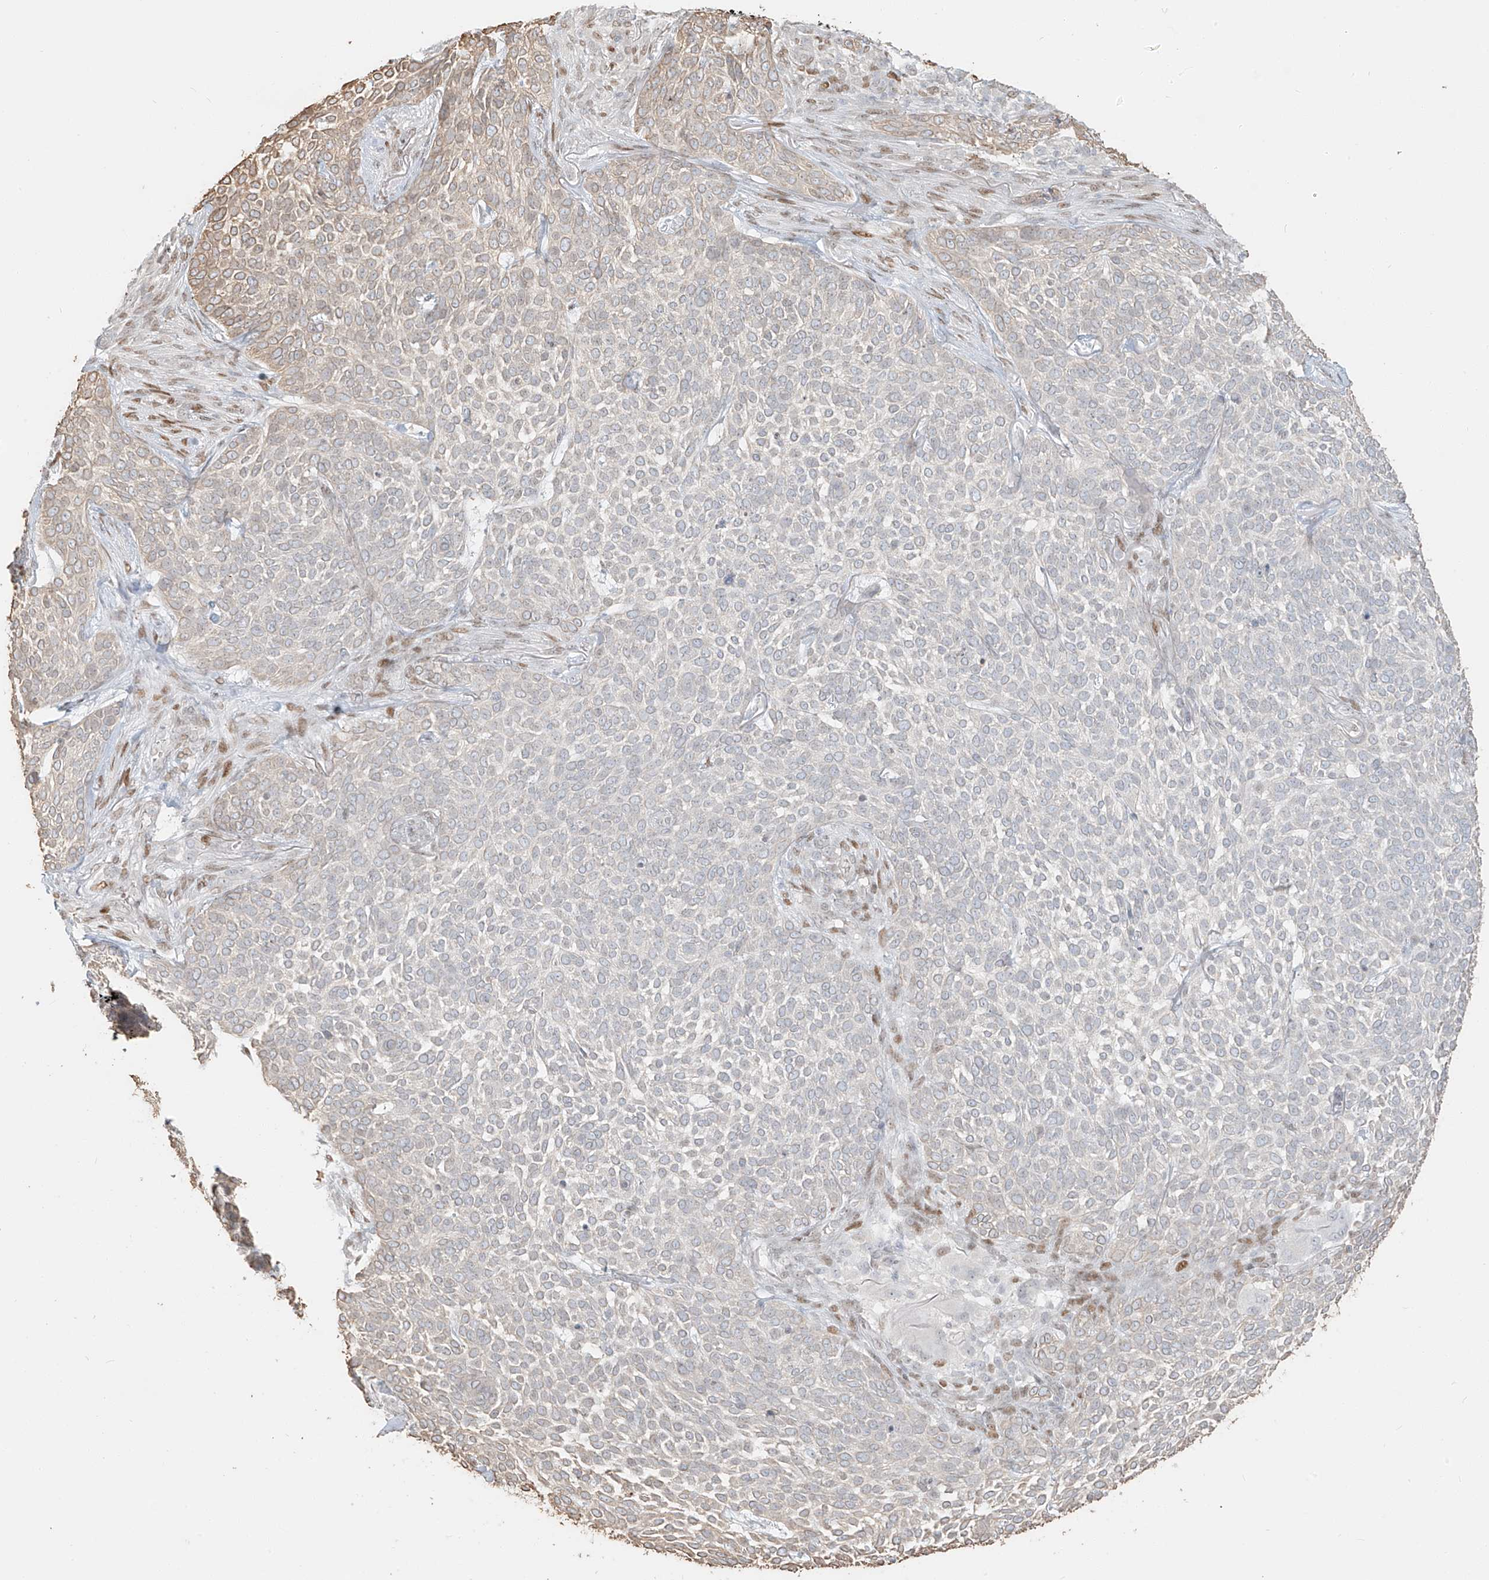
{"staining": {"intensity": "negative", "quantity": "none", "location": "none"}, "tissue": "skin cancer", "cell_type": "Tumor cells", "image_type": "cancer", "snomed": [{"axis": "morphology", "description": "Basal cell carcinoma"}, {"axis": "topography", "description": "Skin"}], "caption": "An immunohistochemistry (IHC) micrograph of skin basal cell carcinoma is shown. There is no staining in tumor cells of skin basal cell carcinoma. The staining was performed using DAB (3,3'-diaminobenzidine) to visualize the protein expression in brown, while the nuclei were stained in blue with hematoxylin (Magnification: 20x).", "gene": "ZNF774", "patient": {"sex": "female", "age": 64}}